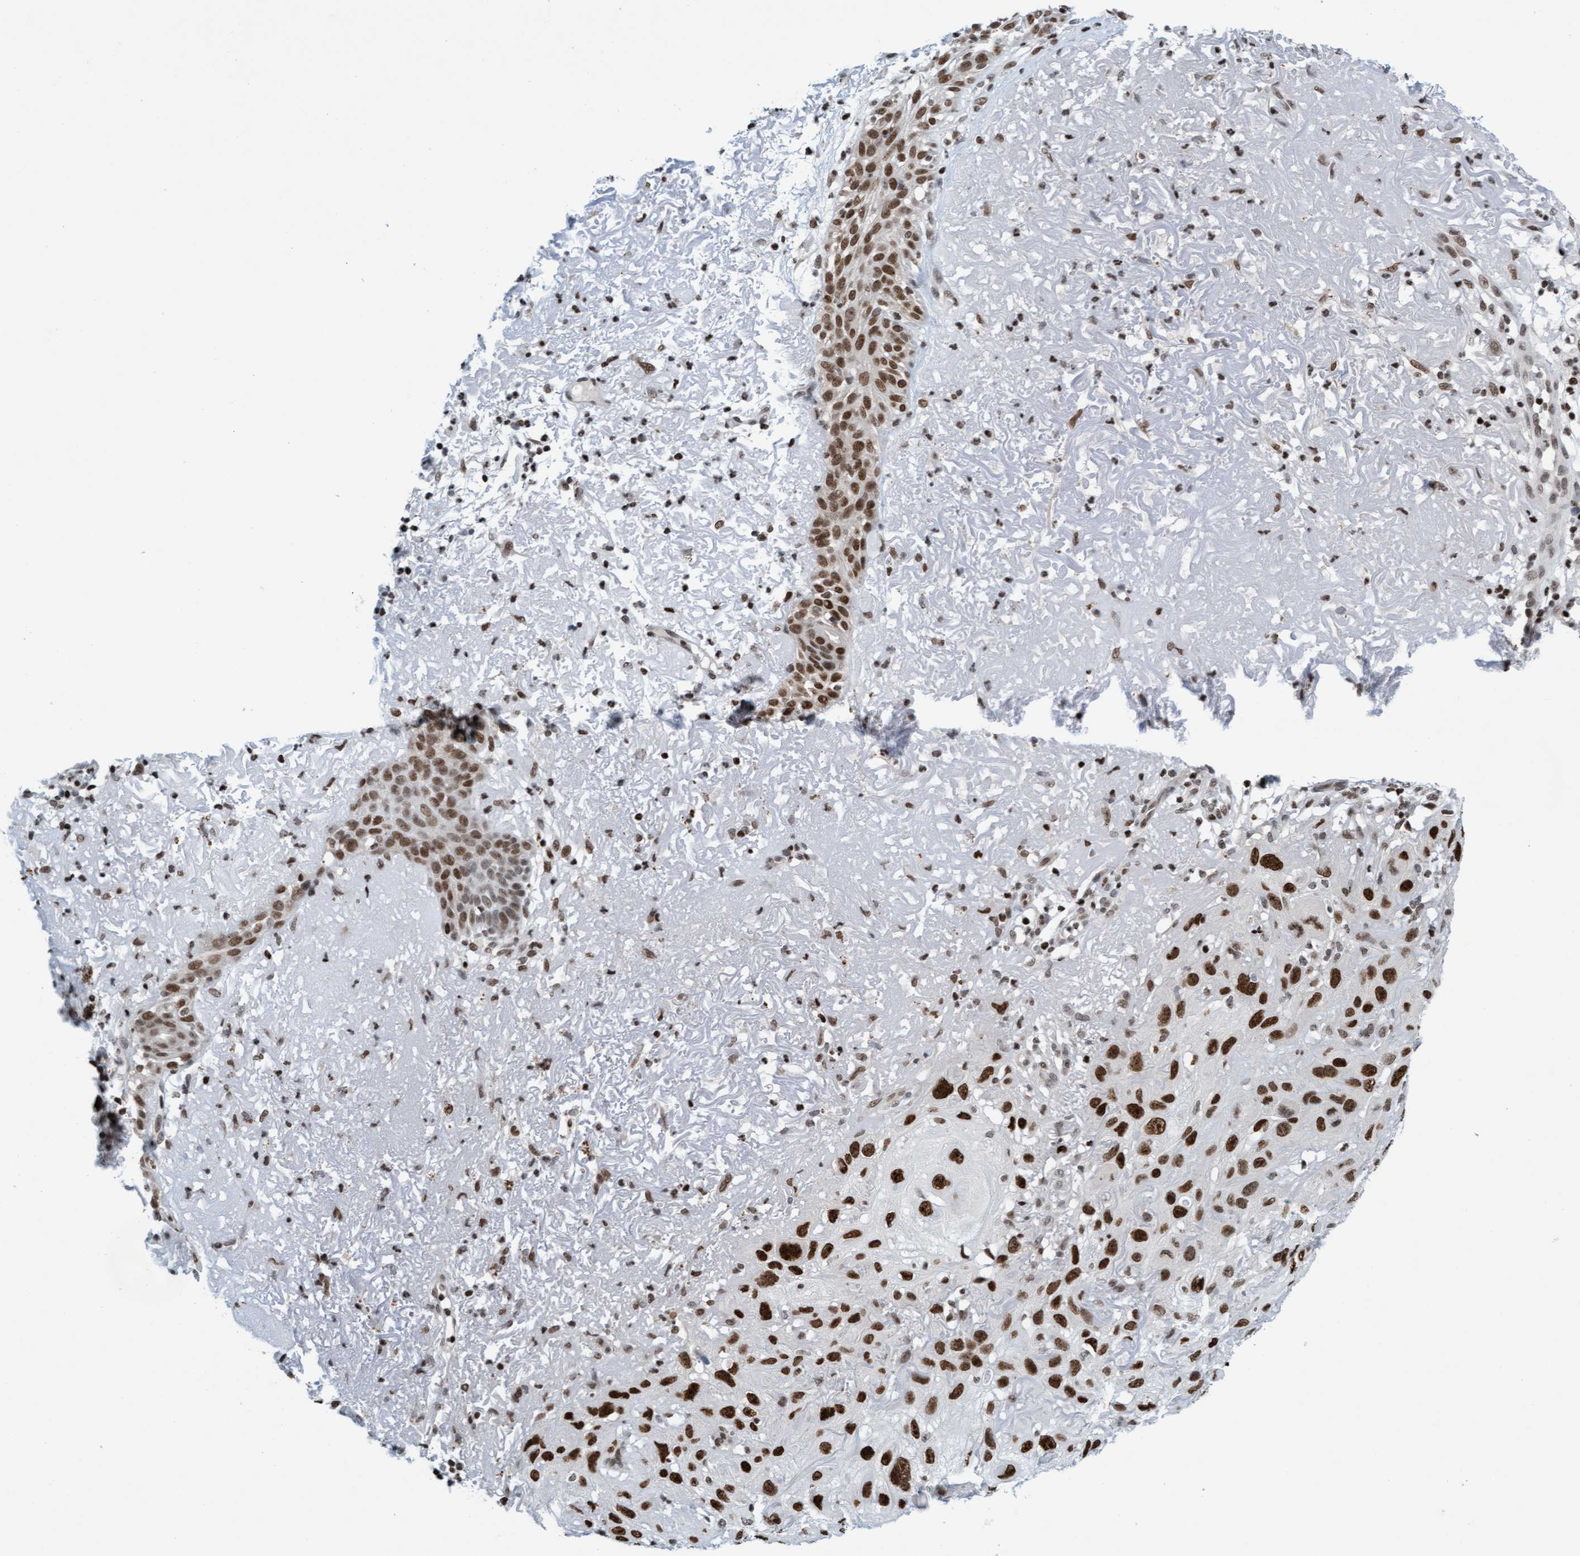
{"staining": {"intensity": "strong", "quantity": ">75%", "location": "nuclear"}, "tissue": "skin cancer", "cell_type": "Tumor cells", "image_type": "cancer", "snomed": [{"axis": "morphology", "description": "Squamous cell carcinoma, NOS"}, {"axis": "topography", "description": "Skin"}], "caption": "Protein analysis of skin cancer tissue shows strong nuclear staining in about >75% of tumor cells.", "gene": "GLRX2", "patient": {"sex": "female", "age": 96}}